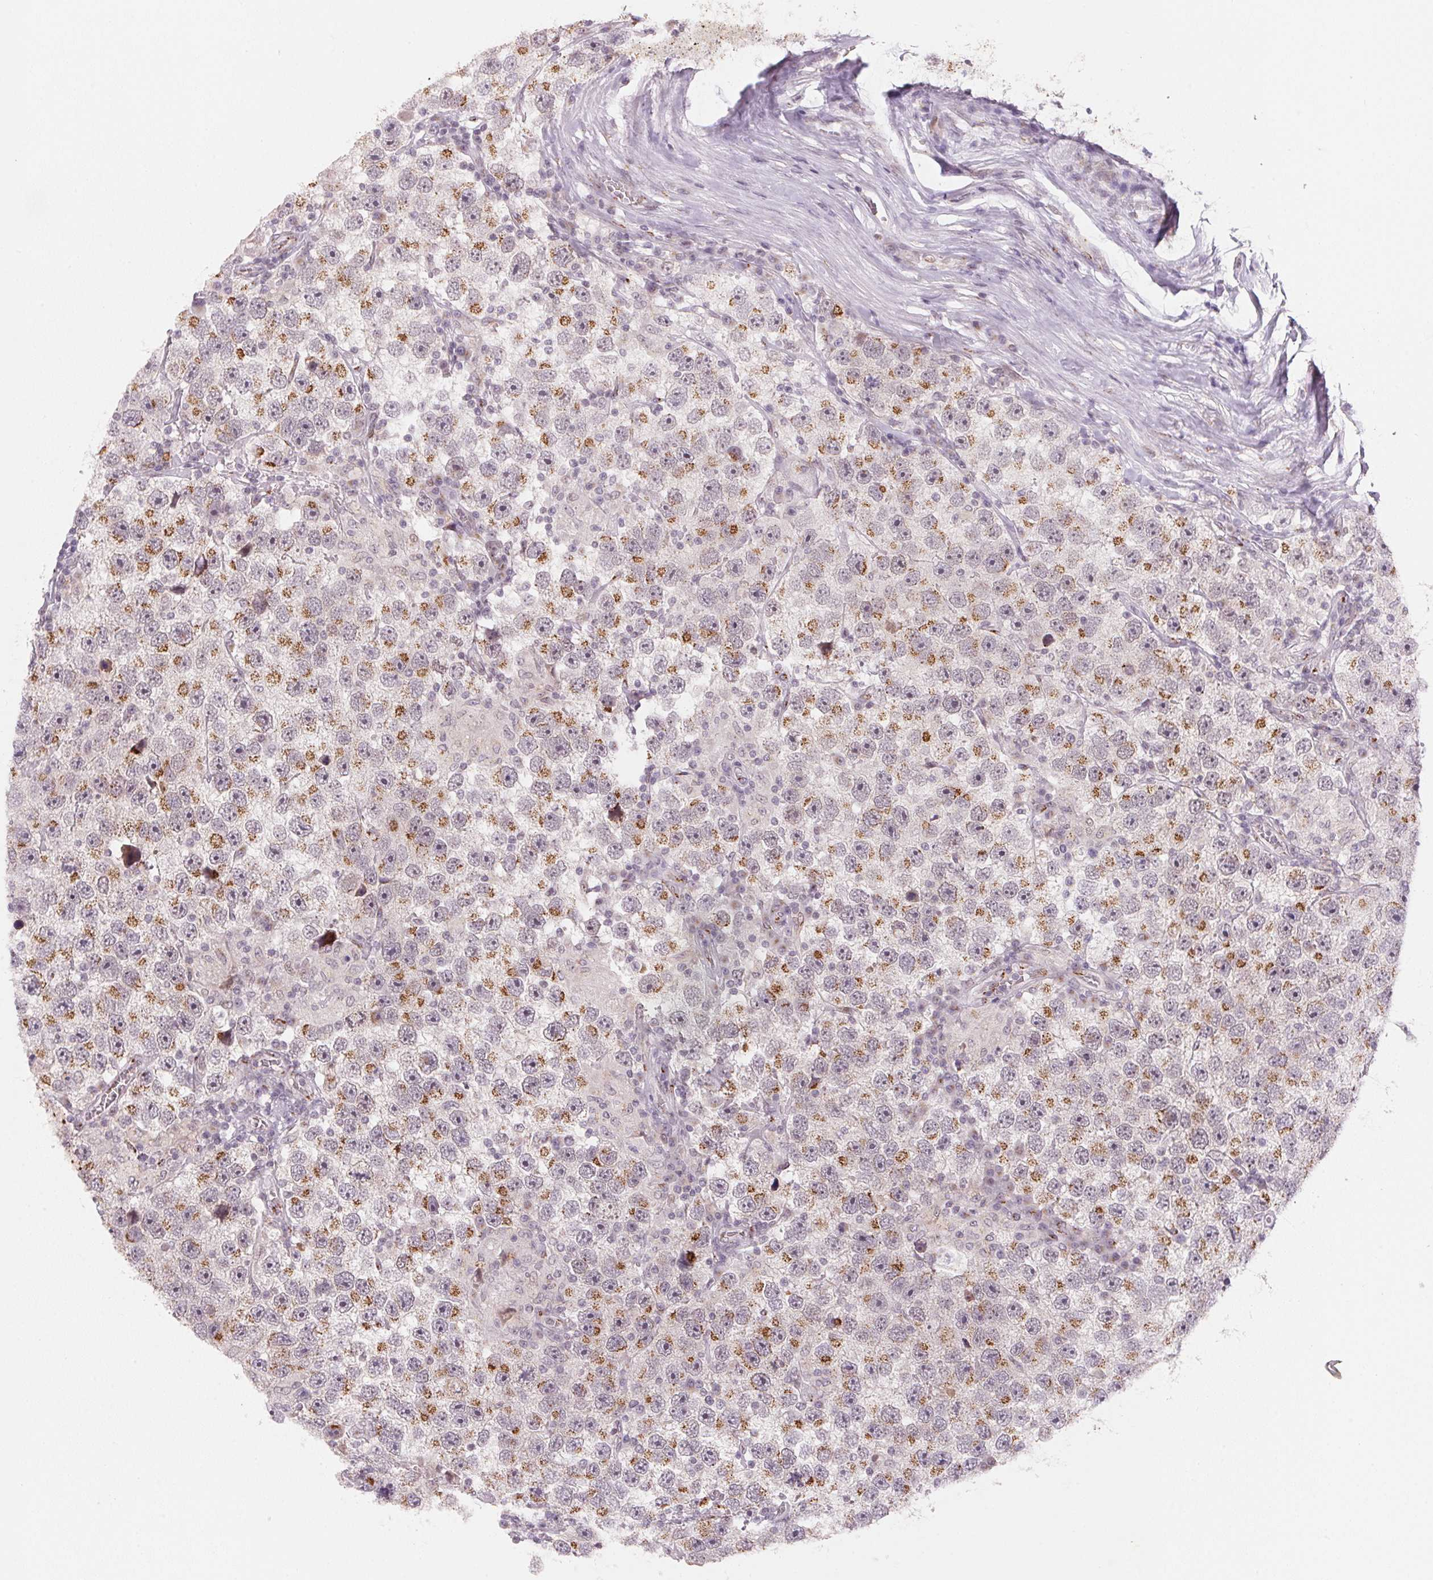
{"staining": {"intensity": "moderate", "quantity": "25%-75%", "location": "cytoplasmic/membranous"}, "tissue": "testis cancer", "cell_type": "Tumor cells", "image_type": "cancer", "snomed": [{"axis": "morphology", "description": "Seminoma, NOS"}, {"axis": "topography", "description": "Testis"}], "caption": "Seminoma (testis) tissue displays moderate cytoplasmic/membranous expression in about 25%-75% of tumor cells", "gene": "RAB22A", "patient": {"sex": "male", "age": 26}}